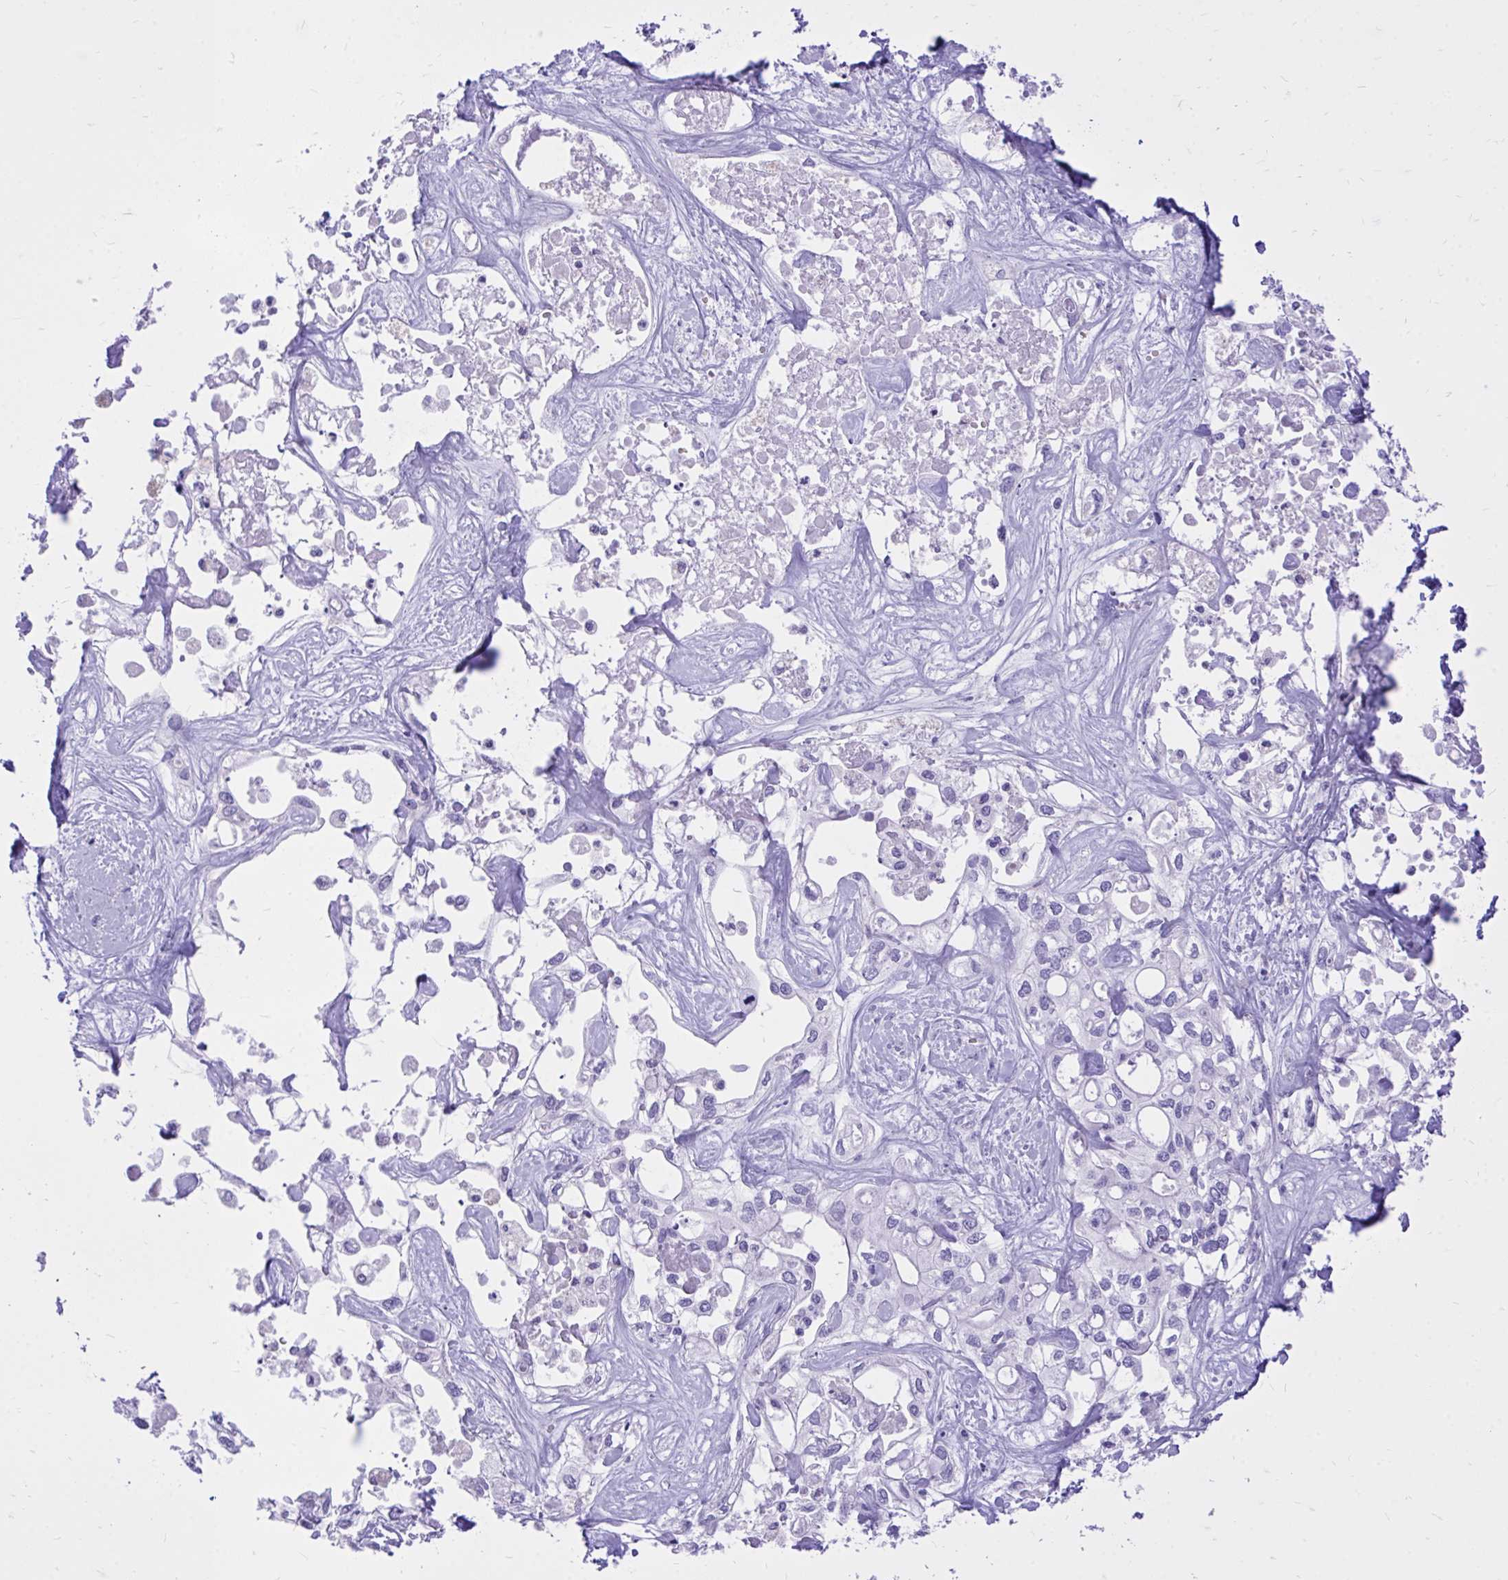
{"staining": {"intensity": "negative", "quantity": "none", "location": "none"}, "tissue": "liver cancer", "cell_type": "Tumor cells", "image_type": "cancer", "snomed": [{"axis": "morphology", "description": "Cholangiocarcinoma"}, {"axis": "topography", "description": "Liver"}], "caption": "This photomicrograph is of cholangiocarcinoma (liver) stained with immunohistochemistry (IHC) to label a protein in brown with the nuclei are counter-stained blue. There is no positivity in tumor cells. The staining is performed using DAB (3,3'-diaminobenzidine) brown chromogen with nuclei counter-stained in using hematoxylin.", "gene": "MON1A", "patient": {"sex": "female", "age": 64}}